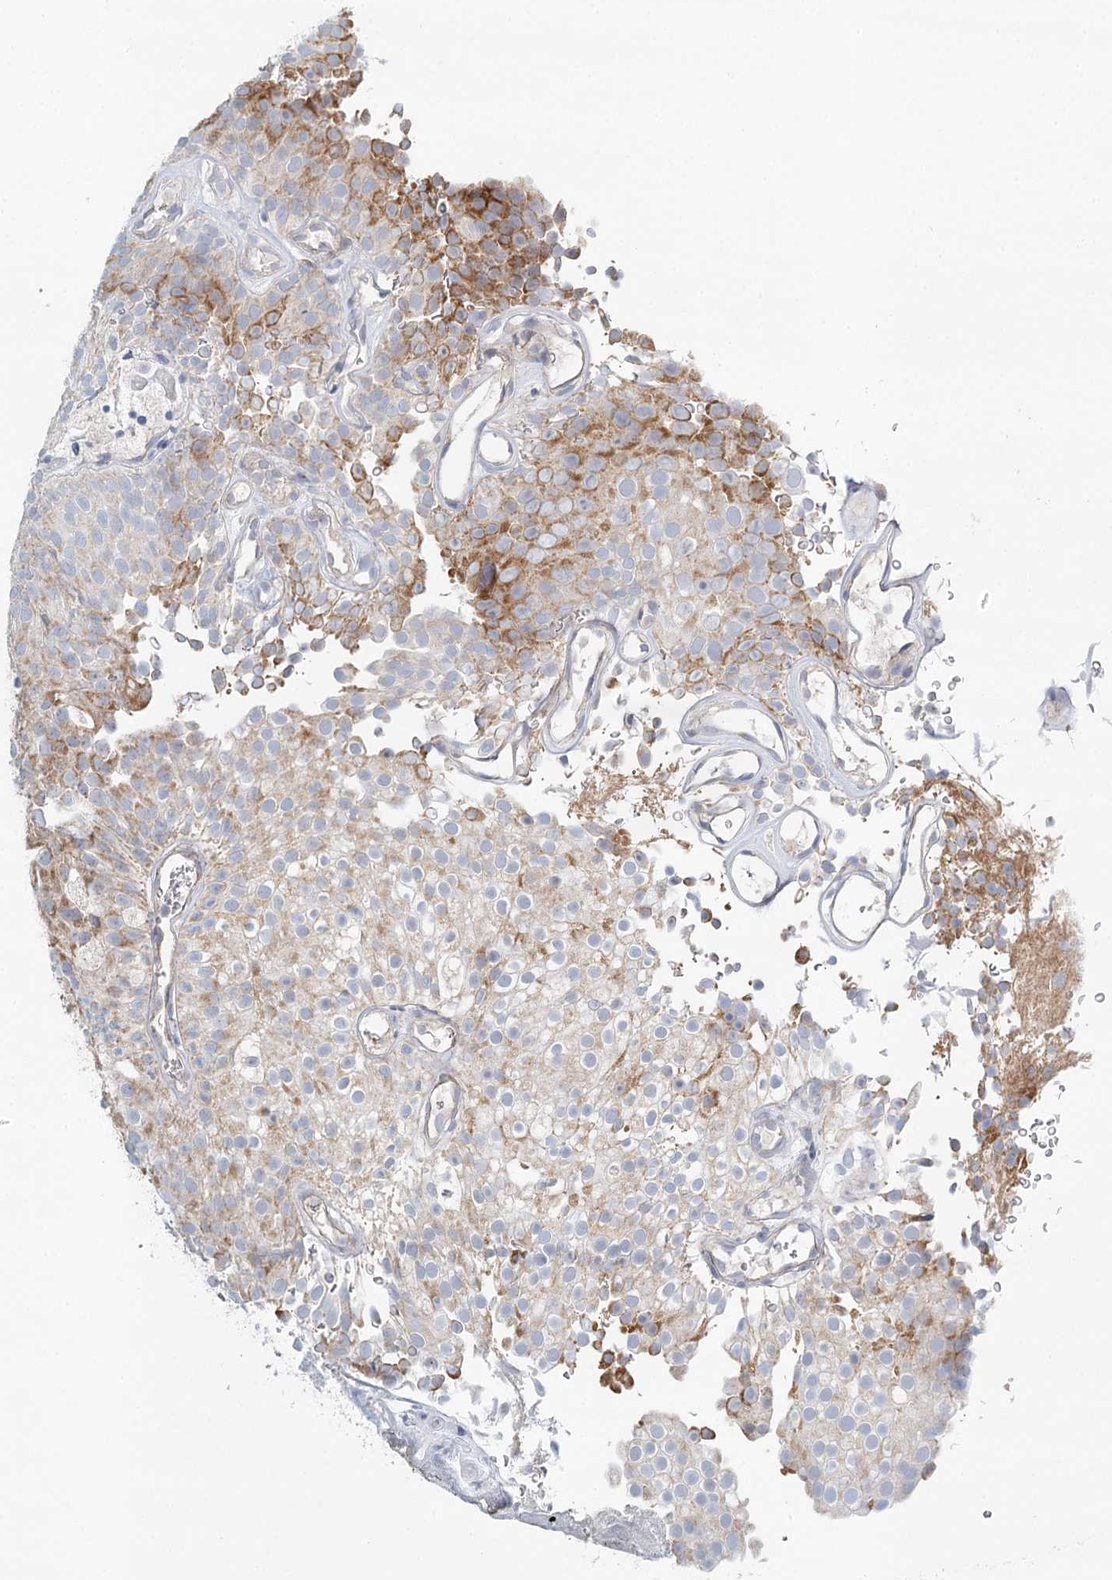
{"staining": {"intensity": "moderate", "quantity": "<25%", "location": "cytoplasmic/membranous"}, "tissue": "urothelial cancer", "cell_type": "Tumor cells", "image_type": "cancer", "snomed": [{"axis": "morphology", "description": "Urothelial carcinoma, Low grade"}, {"axis": "topography", "description": "Urinary bladder"}], "caption": "Urothelial cancer tissue reveals moderate cytoplasmic/membranous staining in about <25% of tumor cells, visualized by immunohistochemistry.", "gene": "RBM43", "patient": {"sex": "male", "age": 78}}